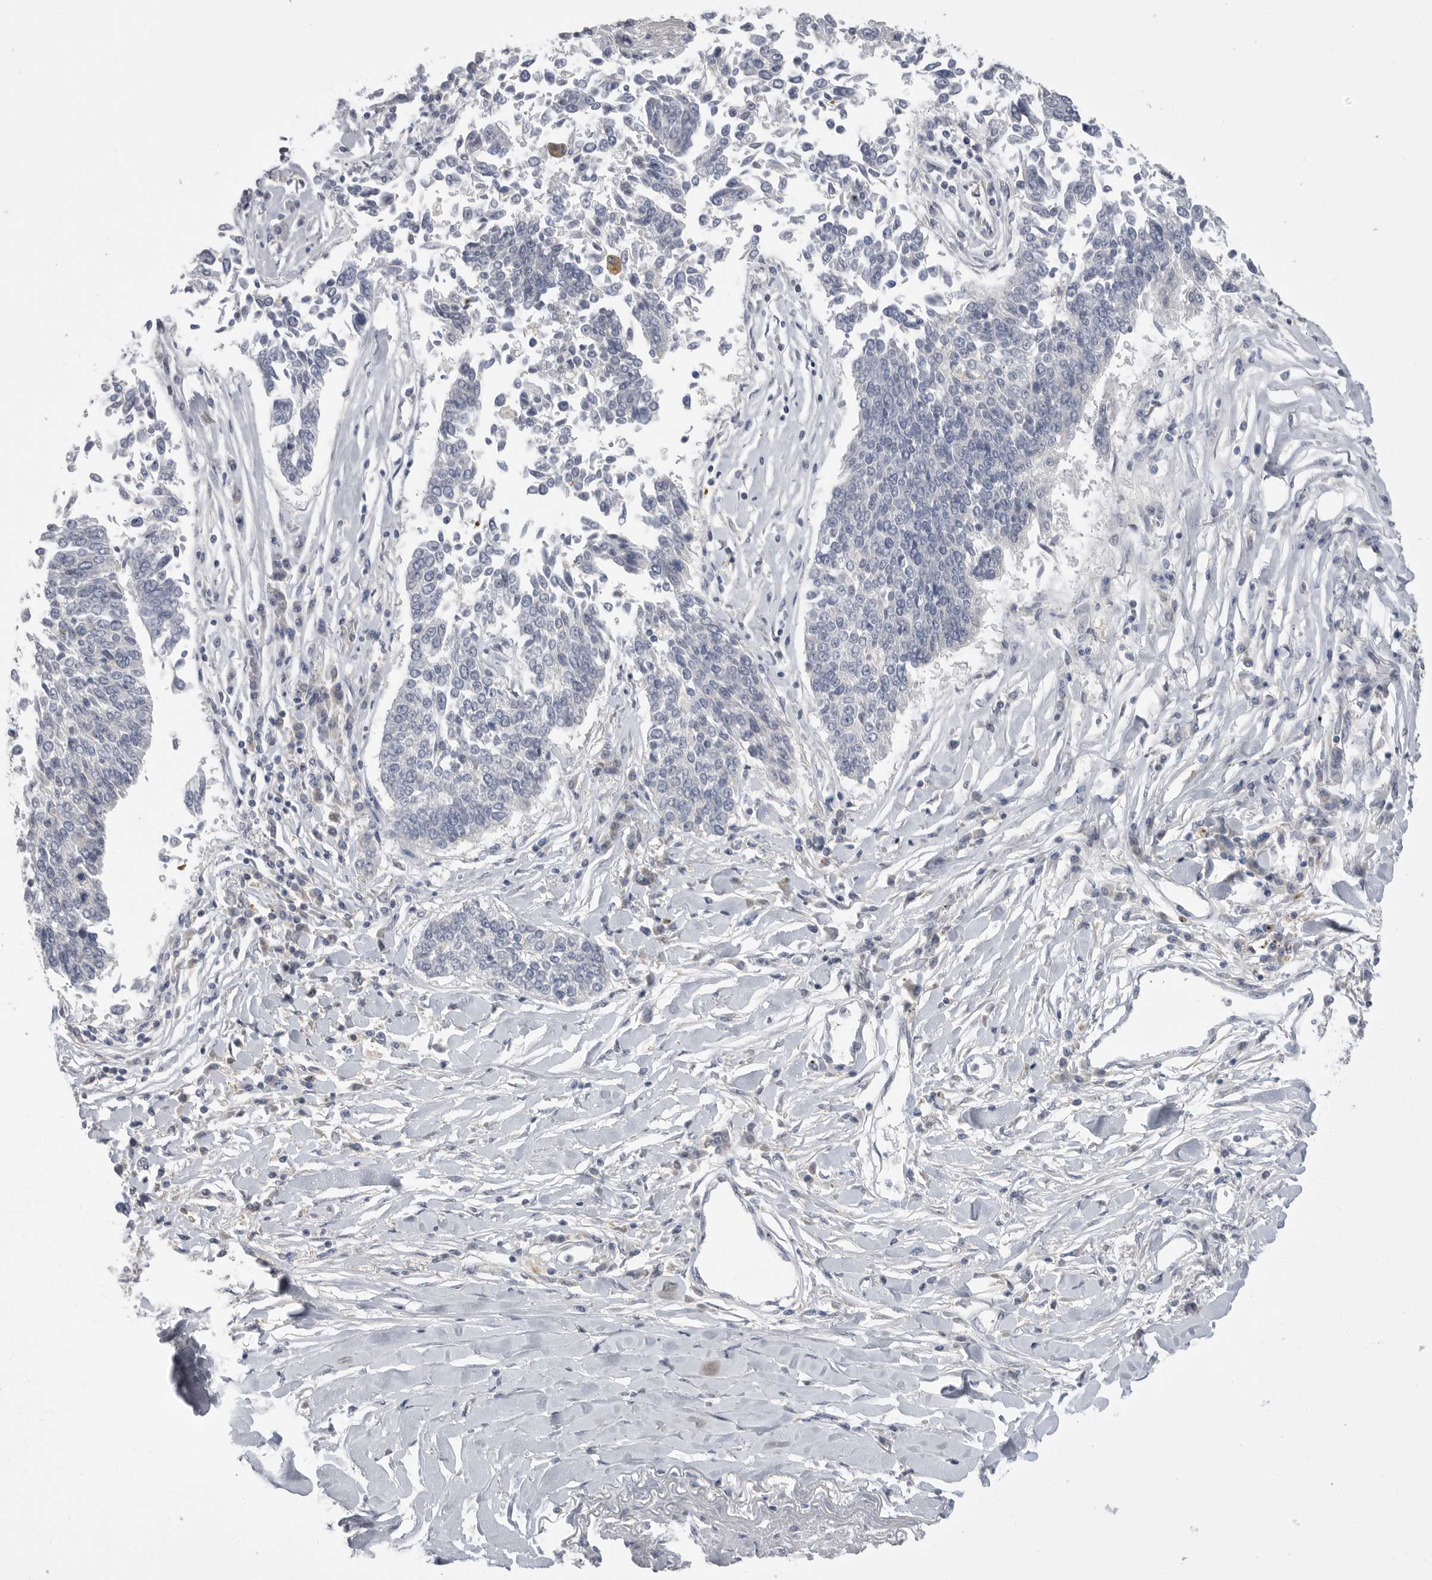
{"staining": {"intensity": "negative", "quantity": "none", "location": "none"}, "tissue": "lung cancer", "cell_type": "Tumor cells", "image_type": "cancer", "snomed": [{"axis": "morphology", "description": "Normal tissue, NOS"}, {"axis": "morphology", "description": "Squamous cell carcinoma, NOS"}, {"axis": "topography", "description": "Cartilage tissue"}, {"axis": "topography", "description": "Bronchus"}, {"axis": "topography", "description": "Lung"}, {"axis": "topography", "description": "Peripheral nerve tissue"}], "caption": "A high-resolution photomicrograph shows immunohistochemistry staining of lung cancer (squamous cell carcinoma), which reveals no significant staining in tumor cells. (DAB immunohistochemistry (IHC) with hematoxylin counter stain).", "gene": "KYAT3", "patient": {"sex": "female", "age": 49}}